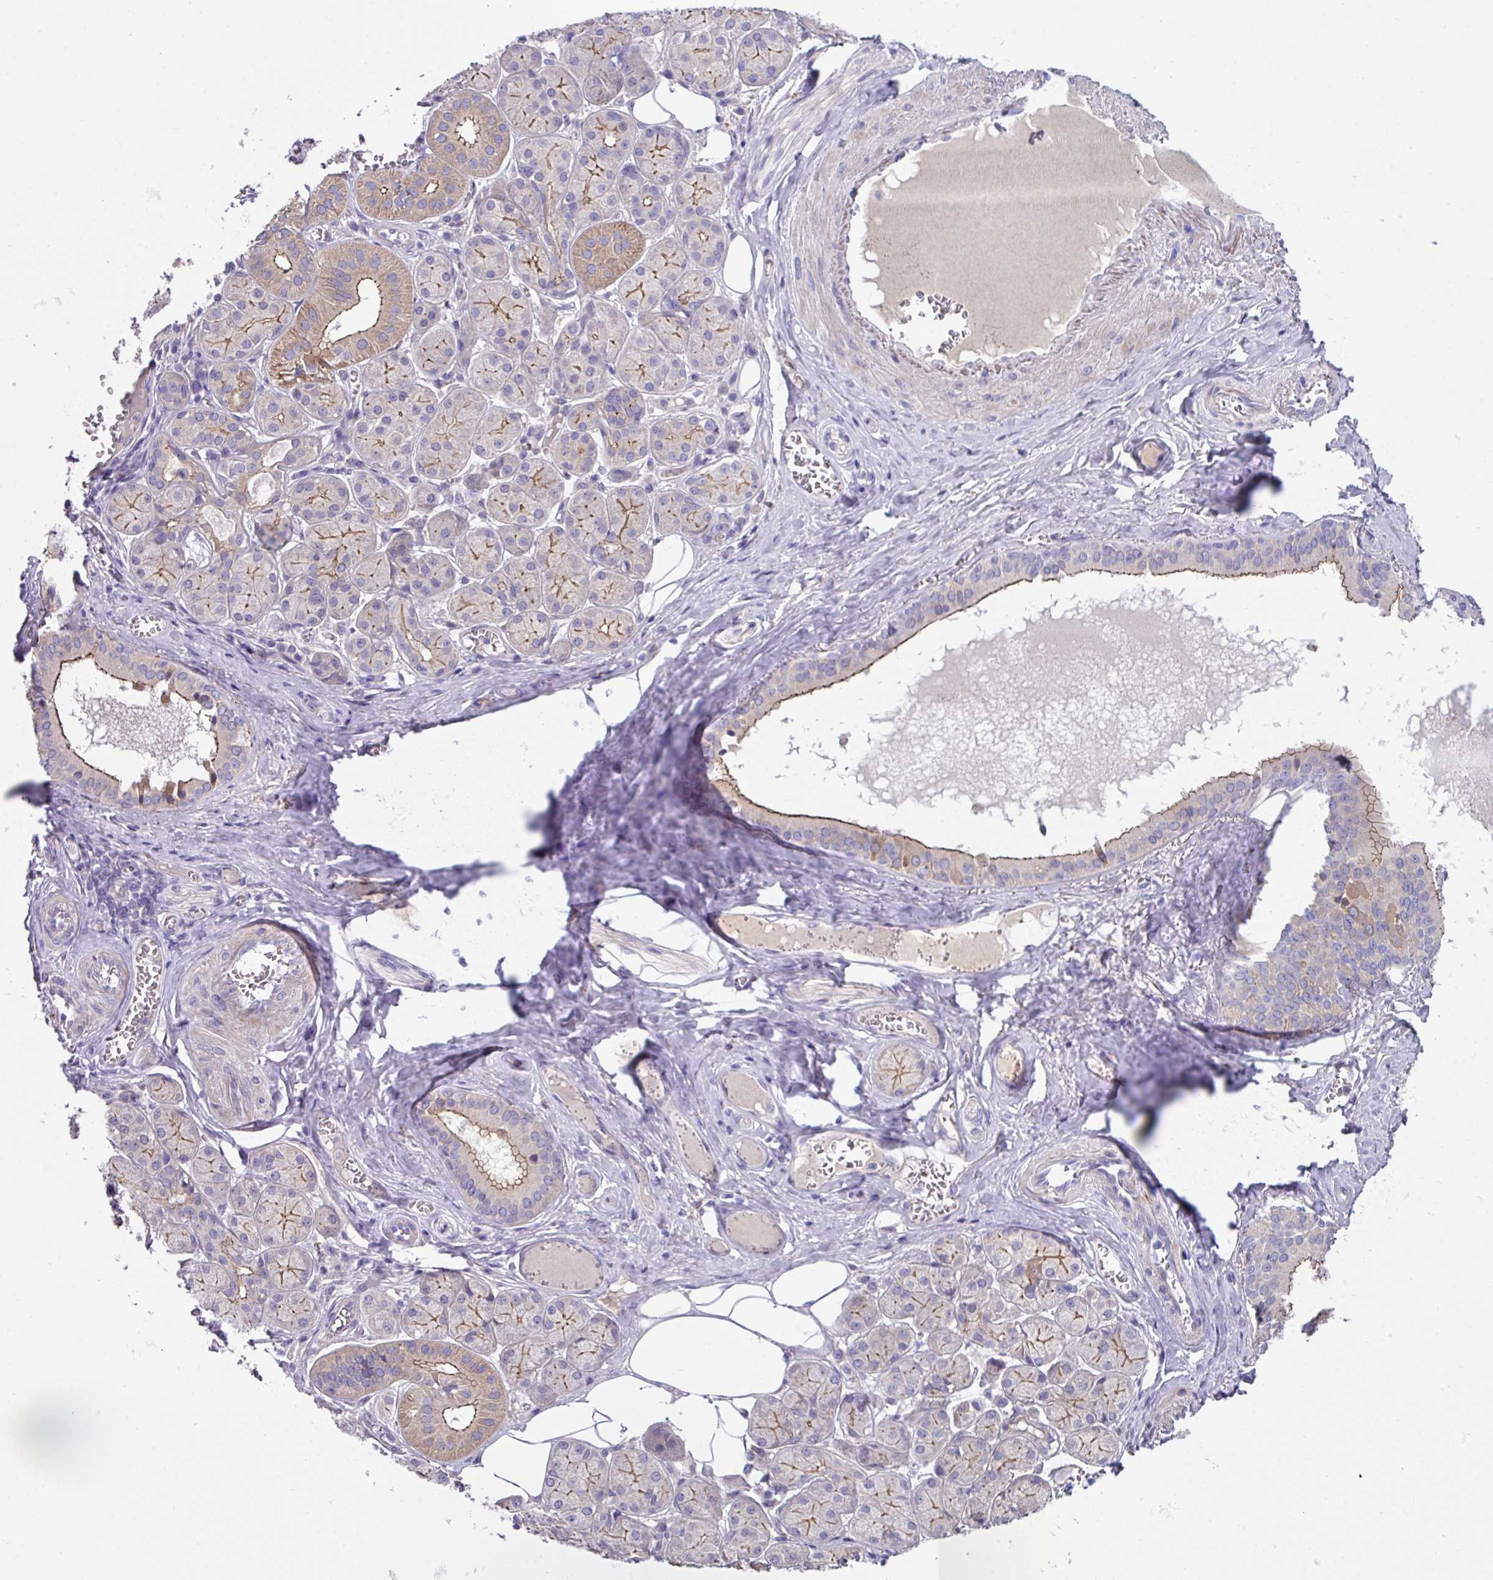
{"staining": {"intensity": "moderate", "quantity": "25%-75%", "location": "cytoplasmic/membranous"}, "tissue": "salivary gland", "cell_type": "Glandular cells", "image_type": "normal", "snomed": [{"axis": "morphology", "description": "Squamous cell carcinoma, NOS"}, {"axis": "topography", "description": "Skin"}, {"axis": "topography", "description": "Head-Neck"}], "caption": "Glandular cells show moderate cytoplasmic/membranous staining in about 25%-75% of cells in benign salivary gland.", "gene": "IQCJ", "patient": {"sex": "male", "age": 80}}